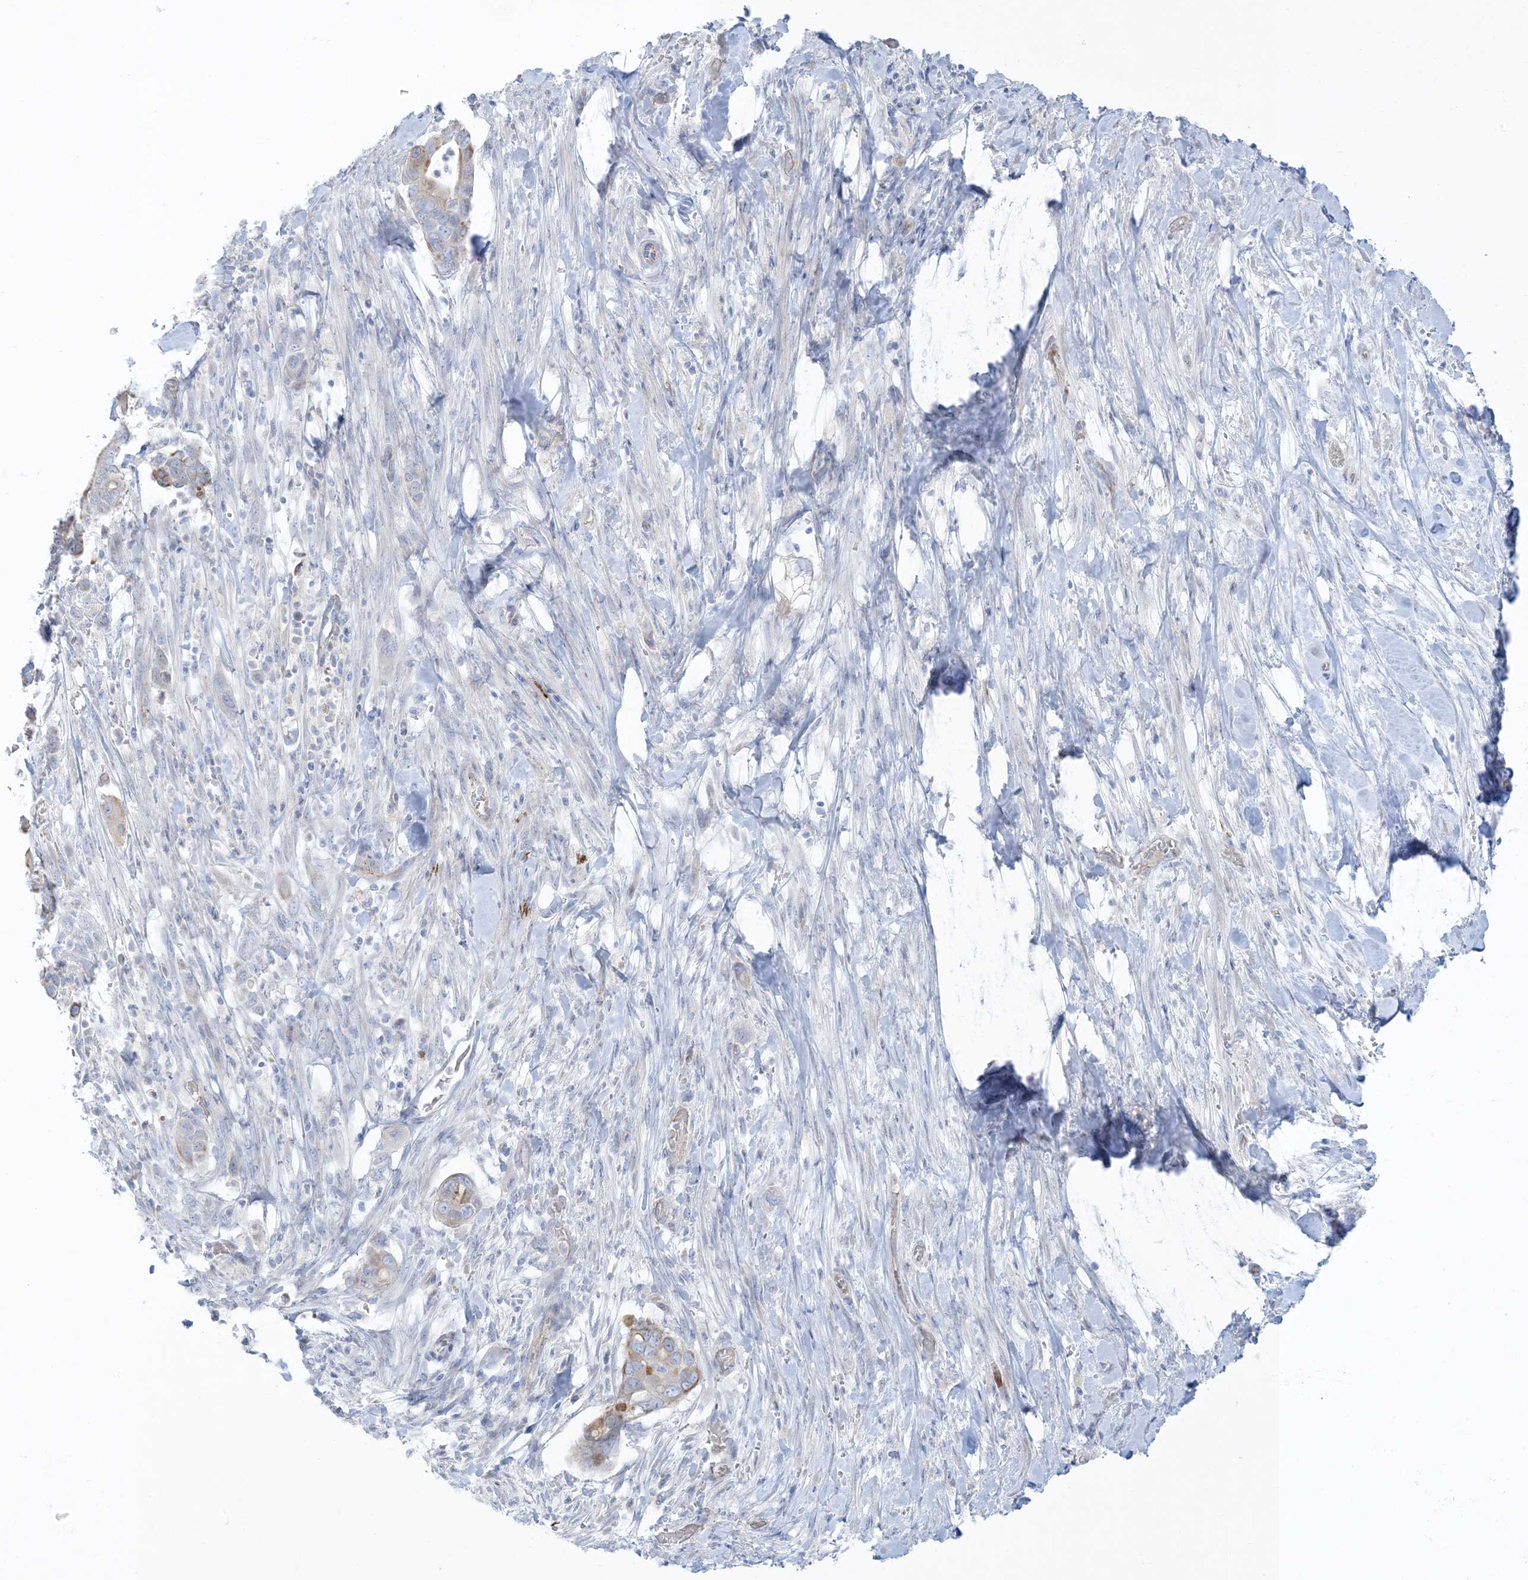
{"staining": {"intensity": "weak", "quantity": "<25%", "location": "cytoplasmic/membranous"}, "tissue": "pancreatic cancer", "cell_type": "Tumor cells", "image_type": "cancer", "snomed": [{"axis": "morphology", "description": "Adenocarcinoma, NOS"}, {"axis": "topography", "description": "Pancreas"}], "caption": "The micrograph reveals no staining of tumor cells in pancreatic adenocarcinoma.", "gene": "XIRP2", "patient": {"sex": "male", "age": 68}}